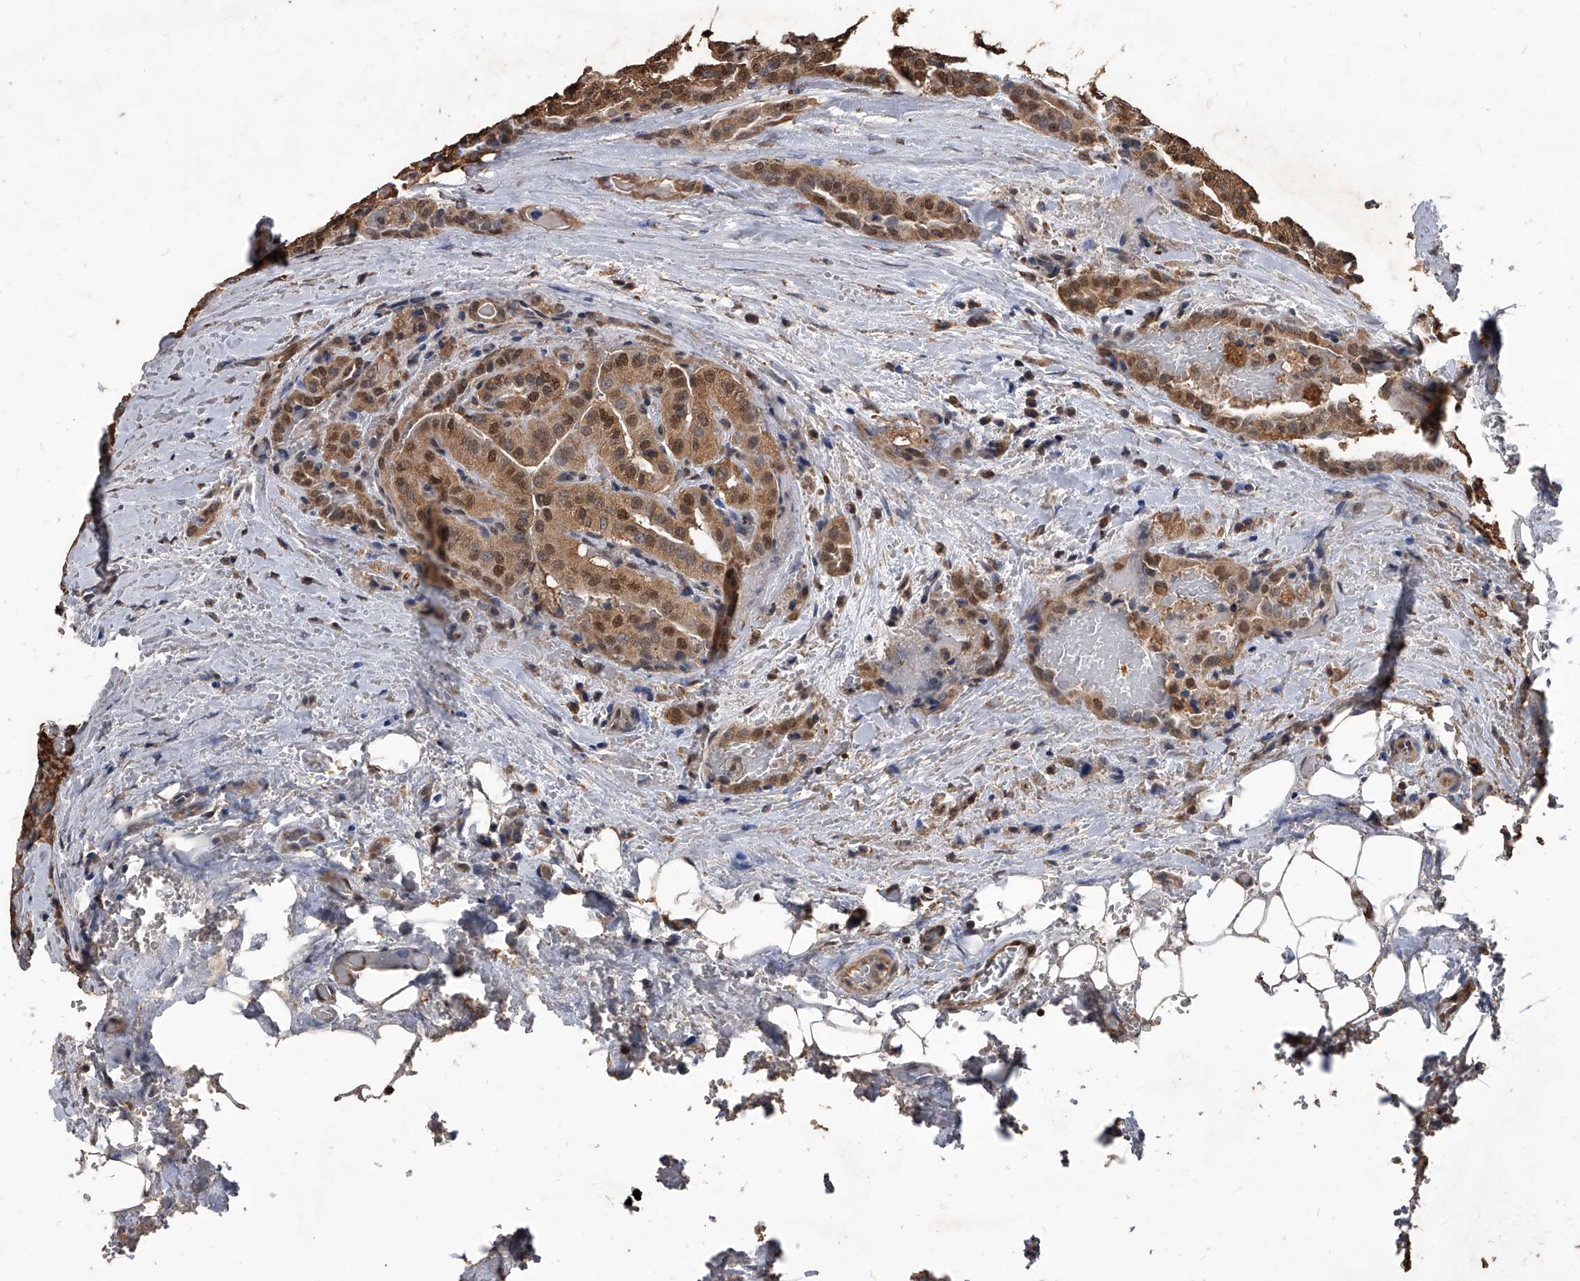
{"staining": {"intensity": "moderate", "quantity": ">75%", "location": "cytoplasmic/membranous,nuclear"}, "tissue": "head and neck cancer", "cell_type": "Tumor cells", "image_type": "cancer", "snomed": [{"axis": "morphology", "description": "Squamous cell carcinoma, NOS"}, {"axis": "topography", "description": "Oral tissue"}, {"axis": "topography", "description": "Head-Neck"}], "caption": "The immunohistochemical stain shows moderate cytoplasmic/membranous and nuclear expression in tumor cells of squamous cell carcinoma (head and neck) tissue. (DAB (3,3'-diaminobenzidine) IHC, brown staining for protein, blue staining for nuclei).", "gene": "FBXL4", "patient": {"sex": "female", "age": 50}}